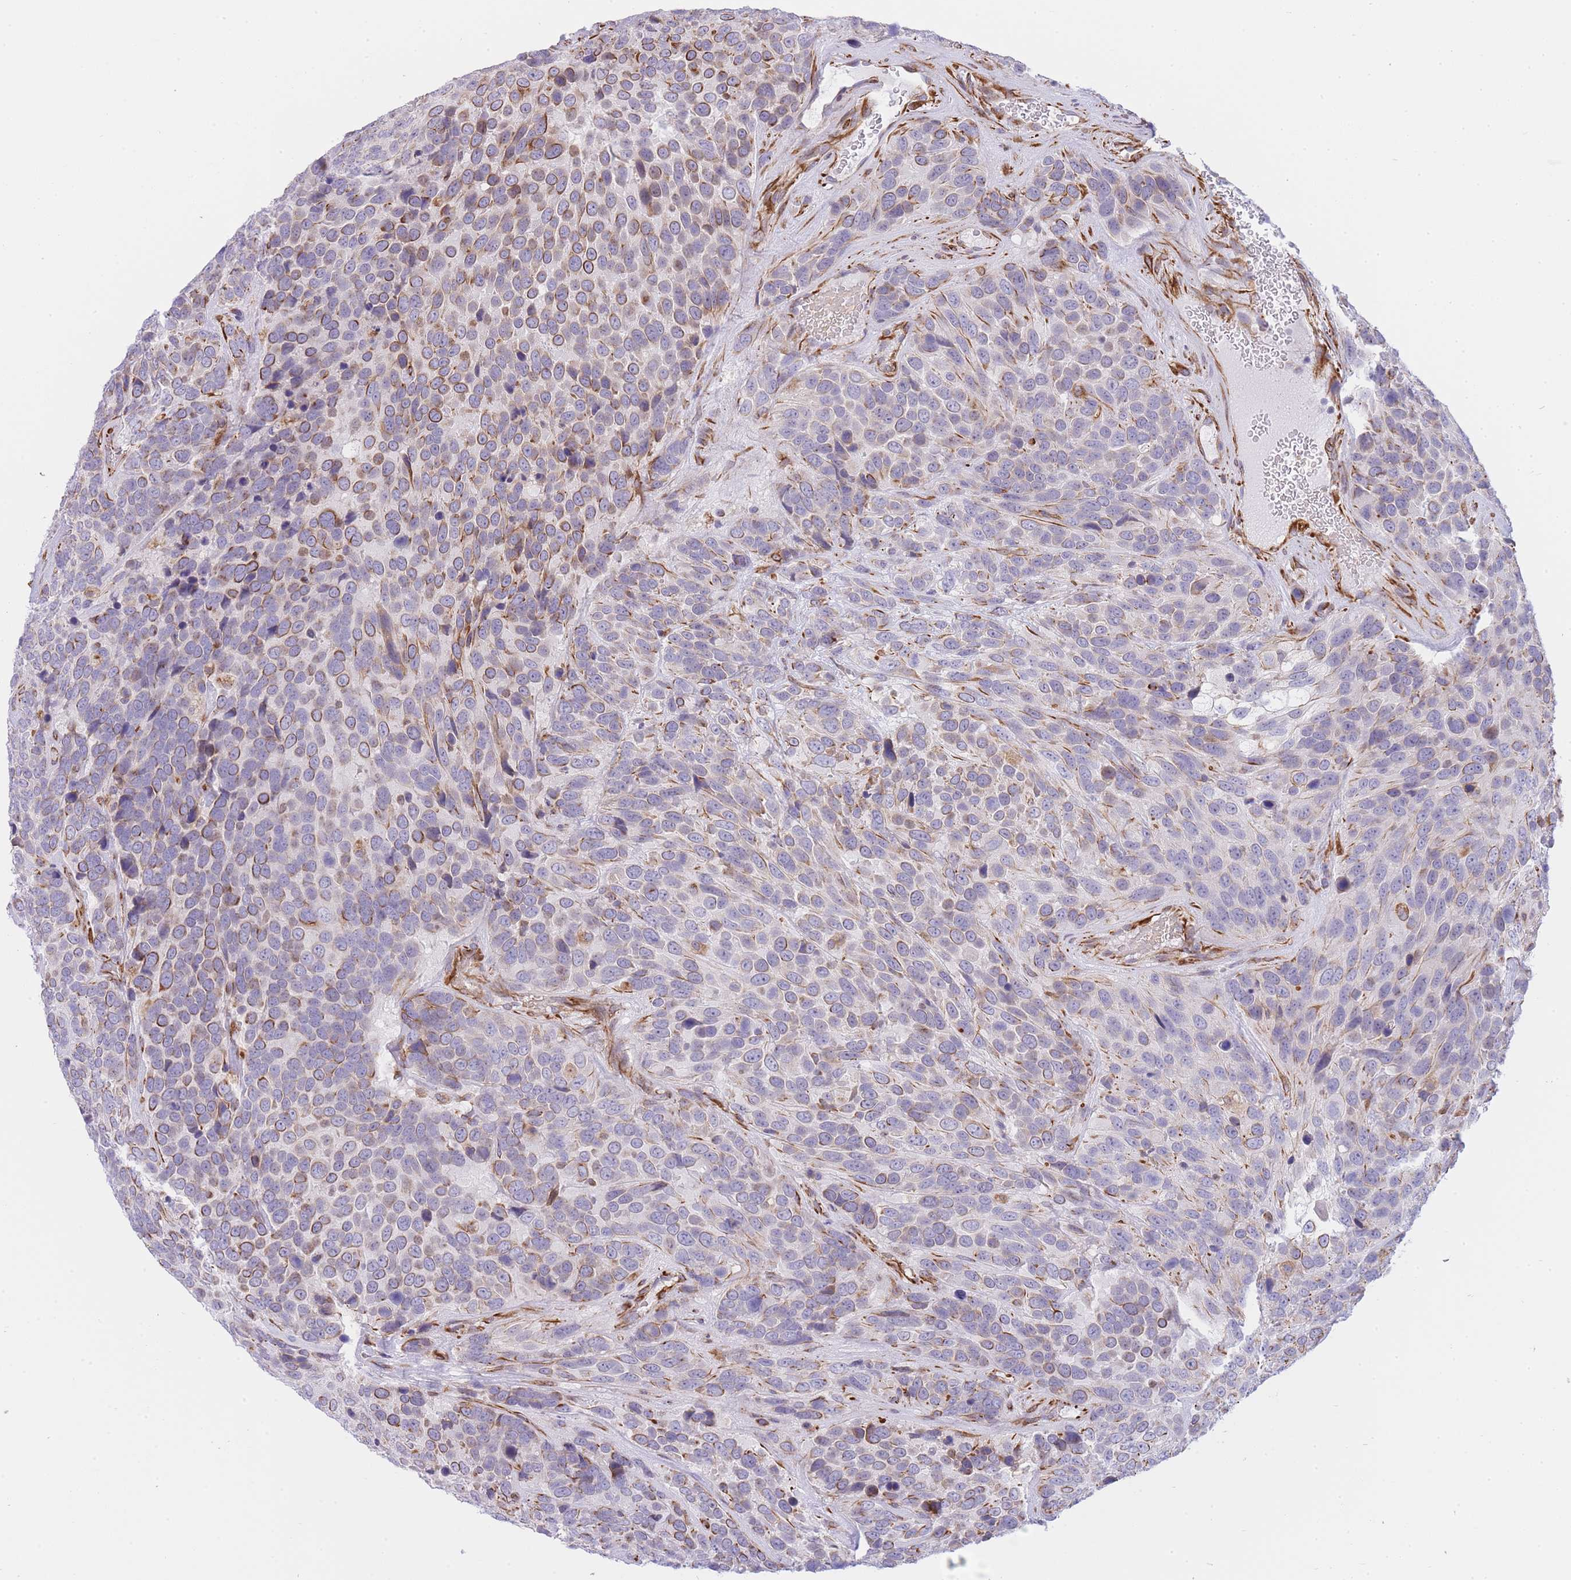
{"staining": {"intensity": "moderate", "quantity": "25%-75%", "location": "cytoplasmic/membranous"}, "tissue": "urothelial cancer", "cell_type": "Tumor cells", "image_type": "cancer", "snomed": [{"axis": "morphology", "description": "Urothelial carcinoma, High grade"}, {"axis": "topography", "description": "Urinary bladder"}], "caption": "Immunohistochemistry (IHC) histopathology image of neoplastic tissue: human urothelial cancer stained using immunohistochemistry (IHC) demonstrates medium levels of moderate protein expression localized specifically in the cytoplasmic/membranous of tumor cells, appearing as a cytoplasmic/membranous brown color.", "gene": "ECPAS", "patient": {"sex": "female", "age": 70}}